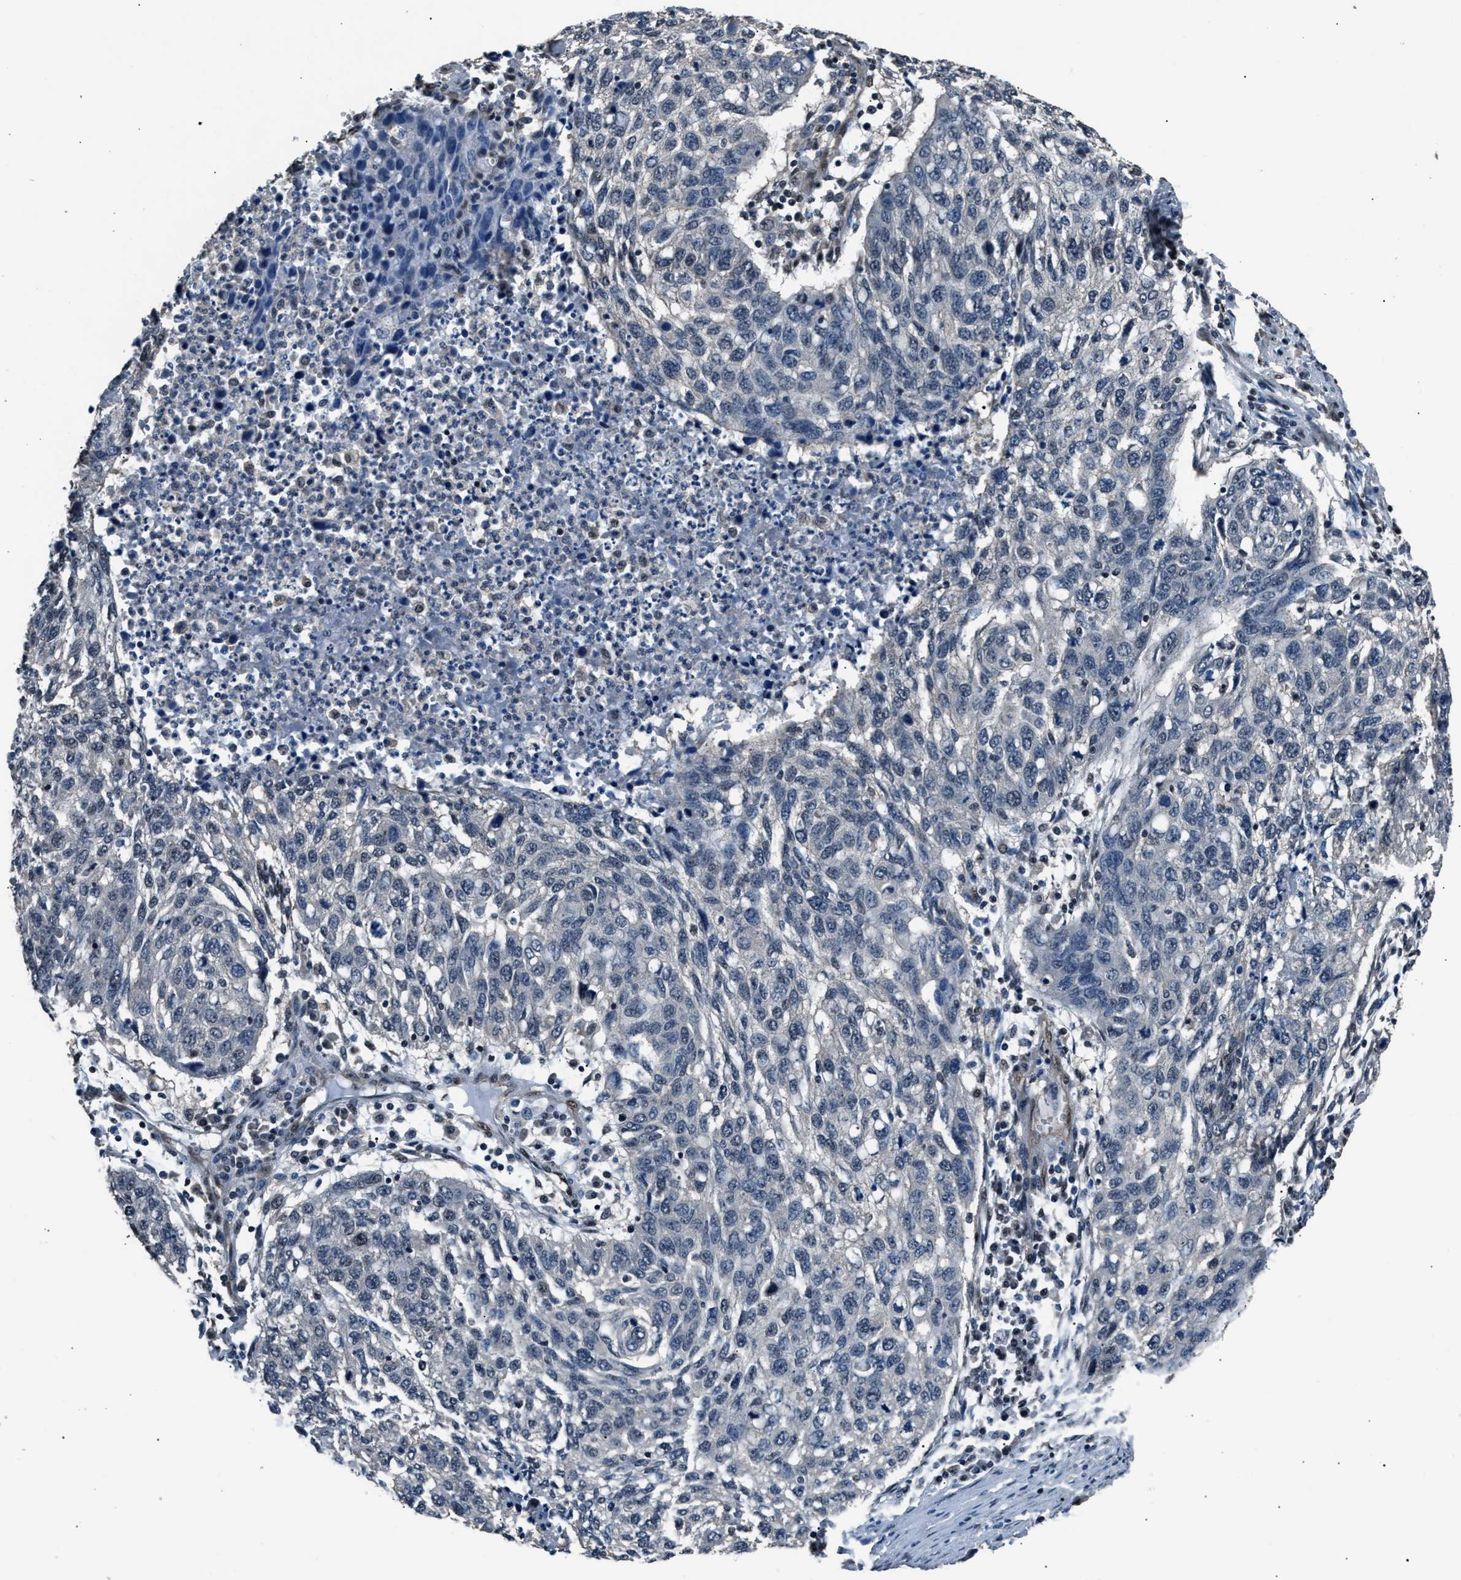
{"staining": {"intensity": "negative", "quantity": "none", "location": "none"}, "tissue": "lung cancer", "cell_type": "Tumor cells", "image_type": "cancer", "snomed": [{"axis": "morphology", "description": "Squamous cell carcinoma, NOS"}, {"axis": "topography", "description": "Lung"}], "caption": "The photomicrograph demonstrates no staining of tumor cells in lung cancer (squamous cell carcinoma). (DAB immunohistochemistry with hematoxylin counter stain).", "gene": "DFFA", "patient": {"sex": "female", "age": 63}}